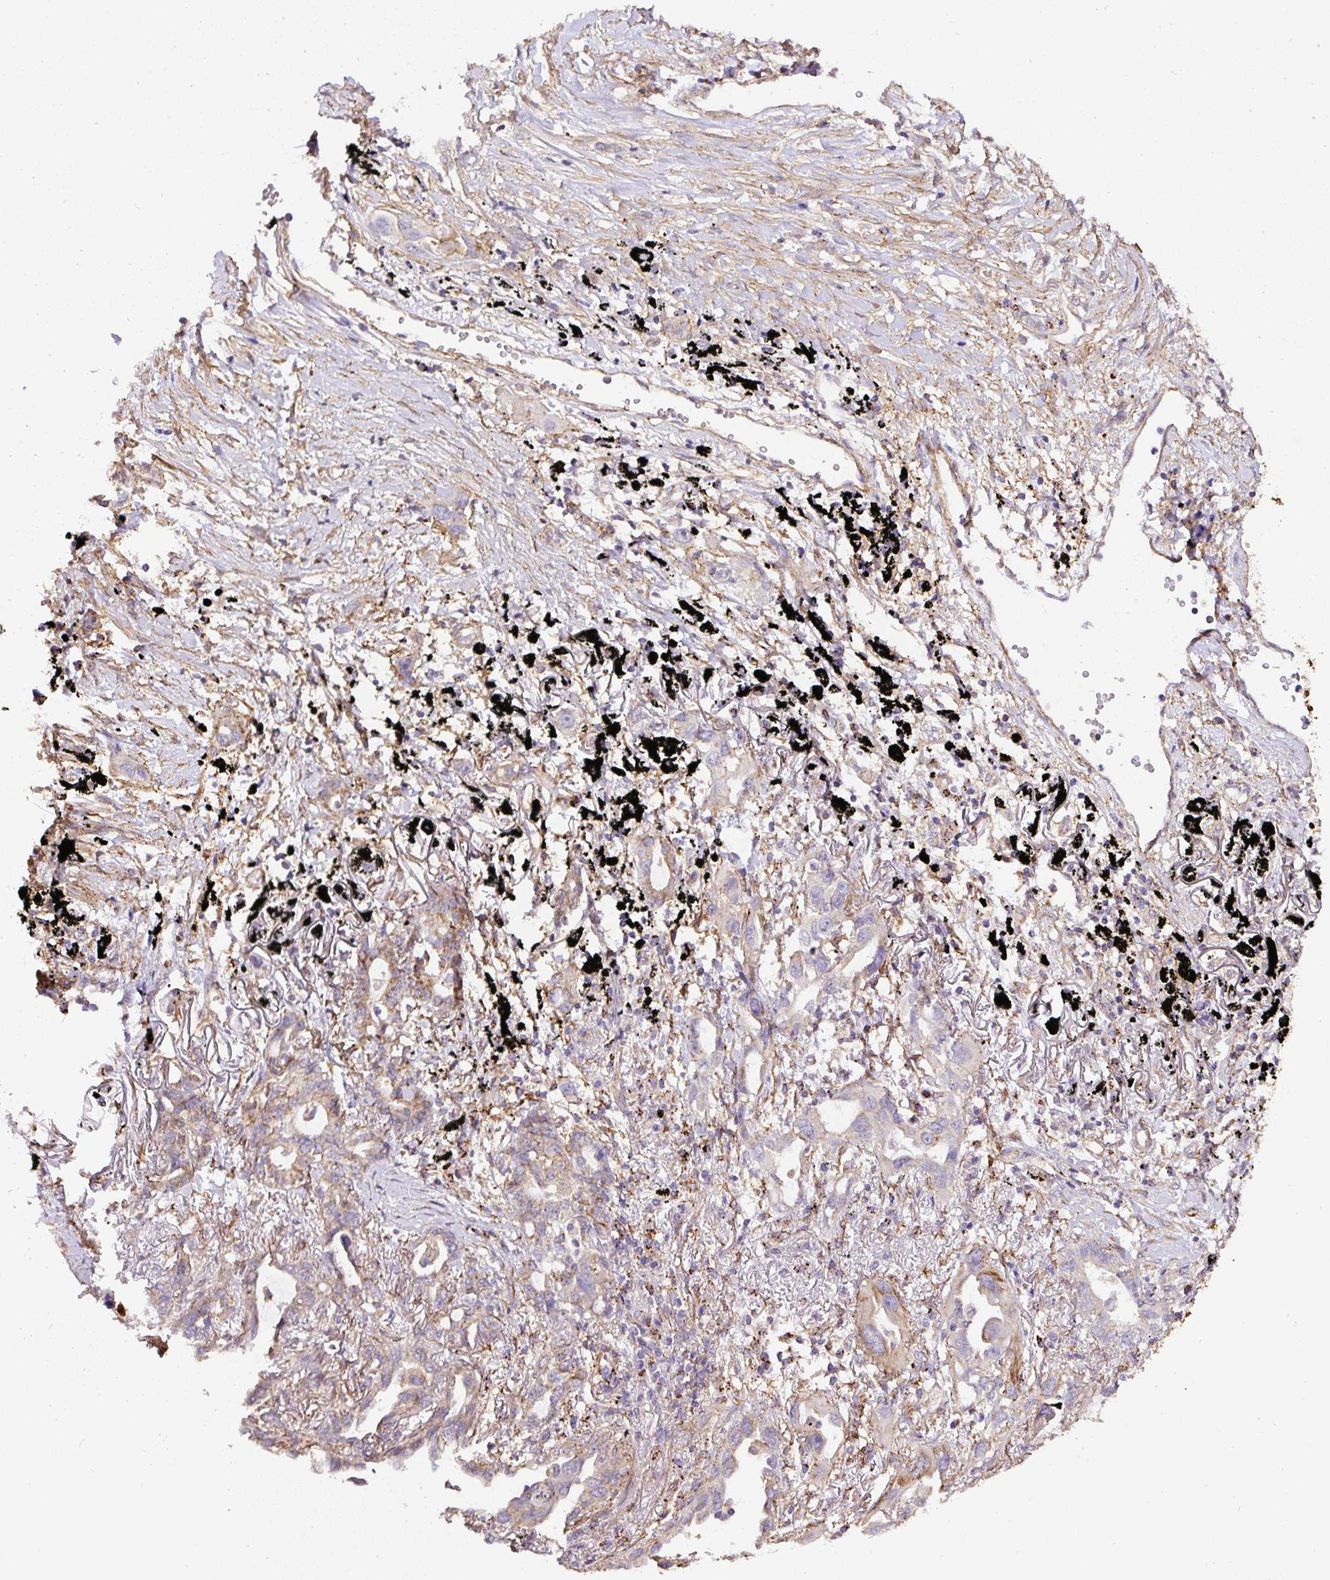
{"staining": {"intensity": "weak", "quantity": "25%-75%", "location": "cytoplasmic/membranous"}, "tissue": "lung cancer", "cell_type": "Tumor cells", "image_type": "cancer", "snomed": [{"axis": "morphology", "description": "Adenocarcinoma, NOS"}, {"axis": "topography", "description": "Lung"}], "caption": "IHC (DAB) staining of human lung cancer (adenocarcinoma) shows weak cytoplasmic/membranous protein positivity in about 25%-75% of tumor cells.", "gene": "RNF170", "patient": {"sex": "male", "age": 67}}